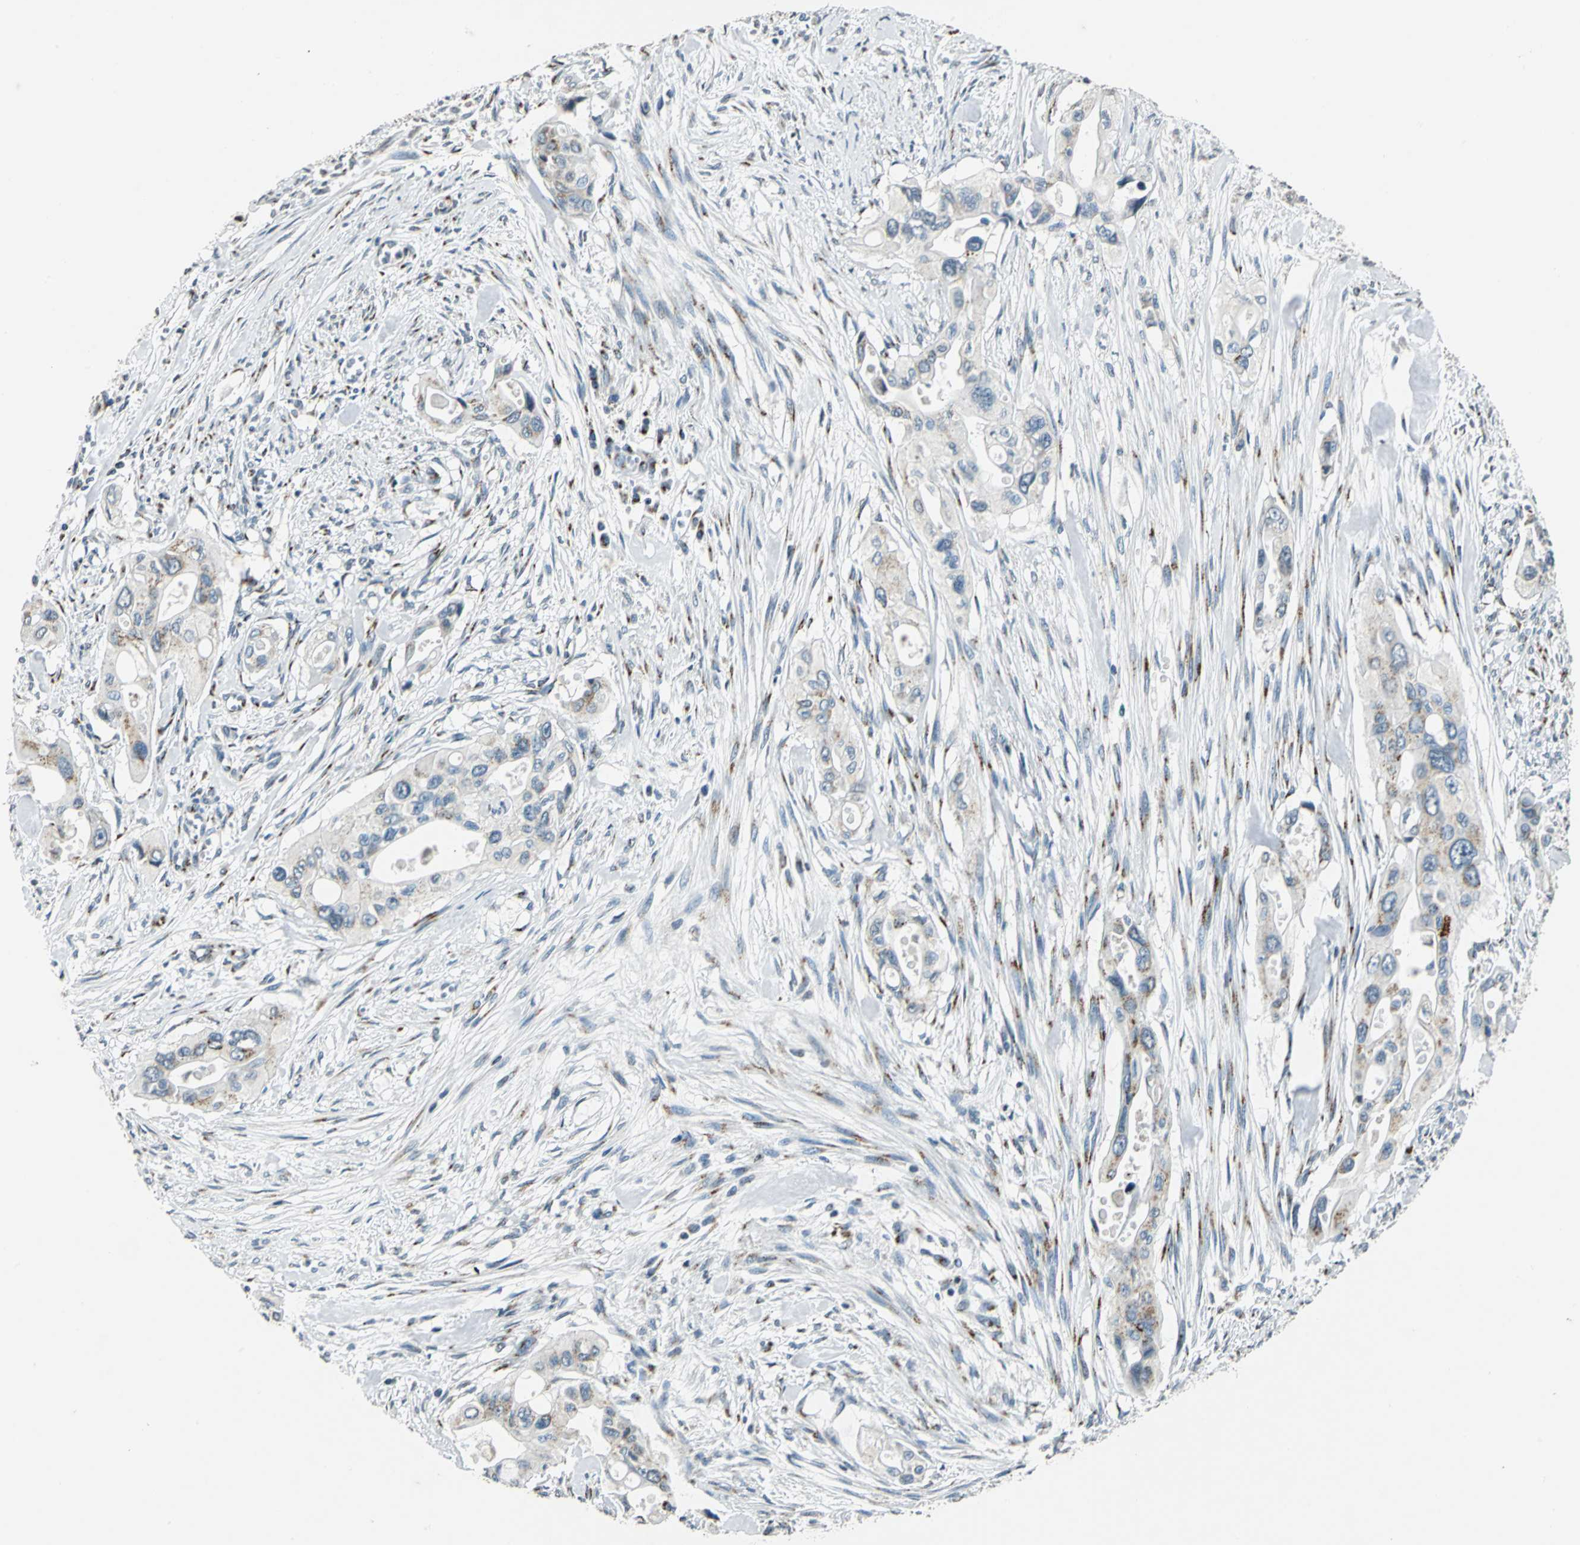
{"staining": {"intensity": "weak", "quantity": "25%-75%", "location": "cytoplasmic/membranous"}, "tissue": "pancreatic cancer", "cell_type": "Tumor cells", "image_type": "cancer", "snomed": [{"axis": "morphology", "description": "Adenocarcinoma, NOS"}, {"axis": "topography", "description": "Pancreas"}], "caption": "Immunohistochemical staining of human adenocarcinoma (pancreatic) reveals weak cytoplasmic/membranous protein staining in about 25%-75% of tumor cells.", "gene": "TMEM115", "patient": {"sex": "male", "age": 77}}